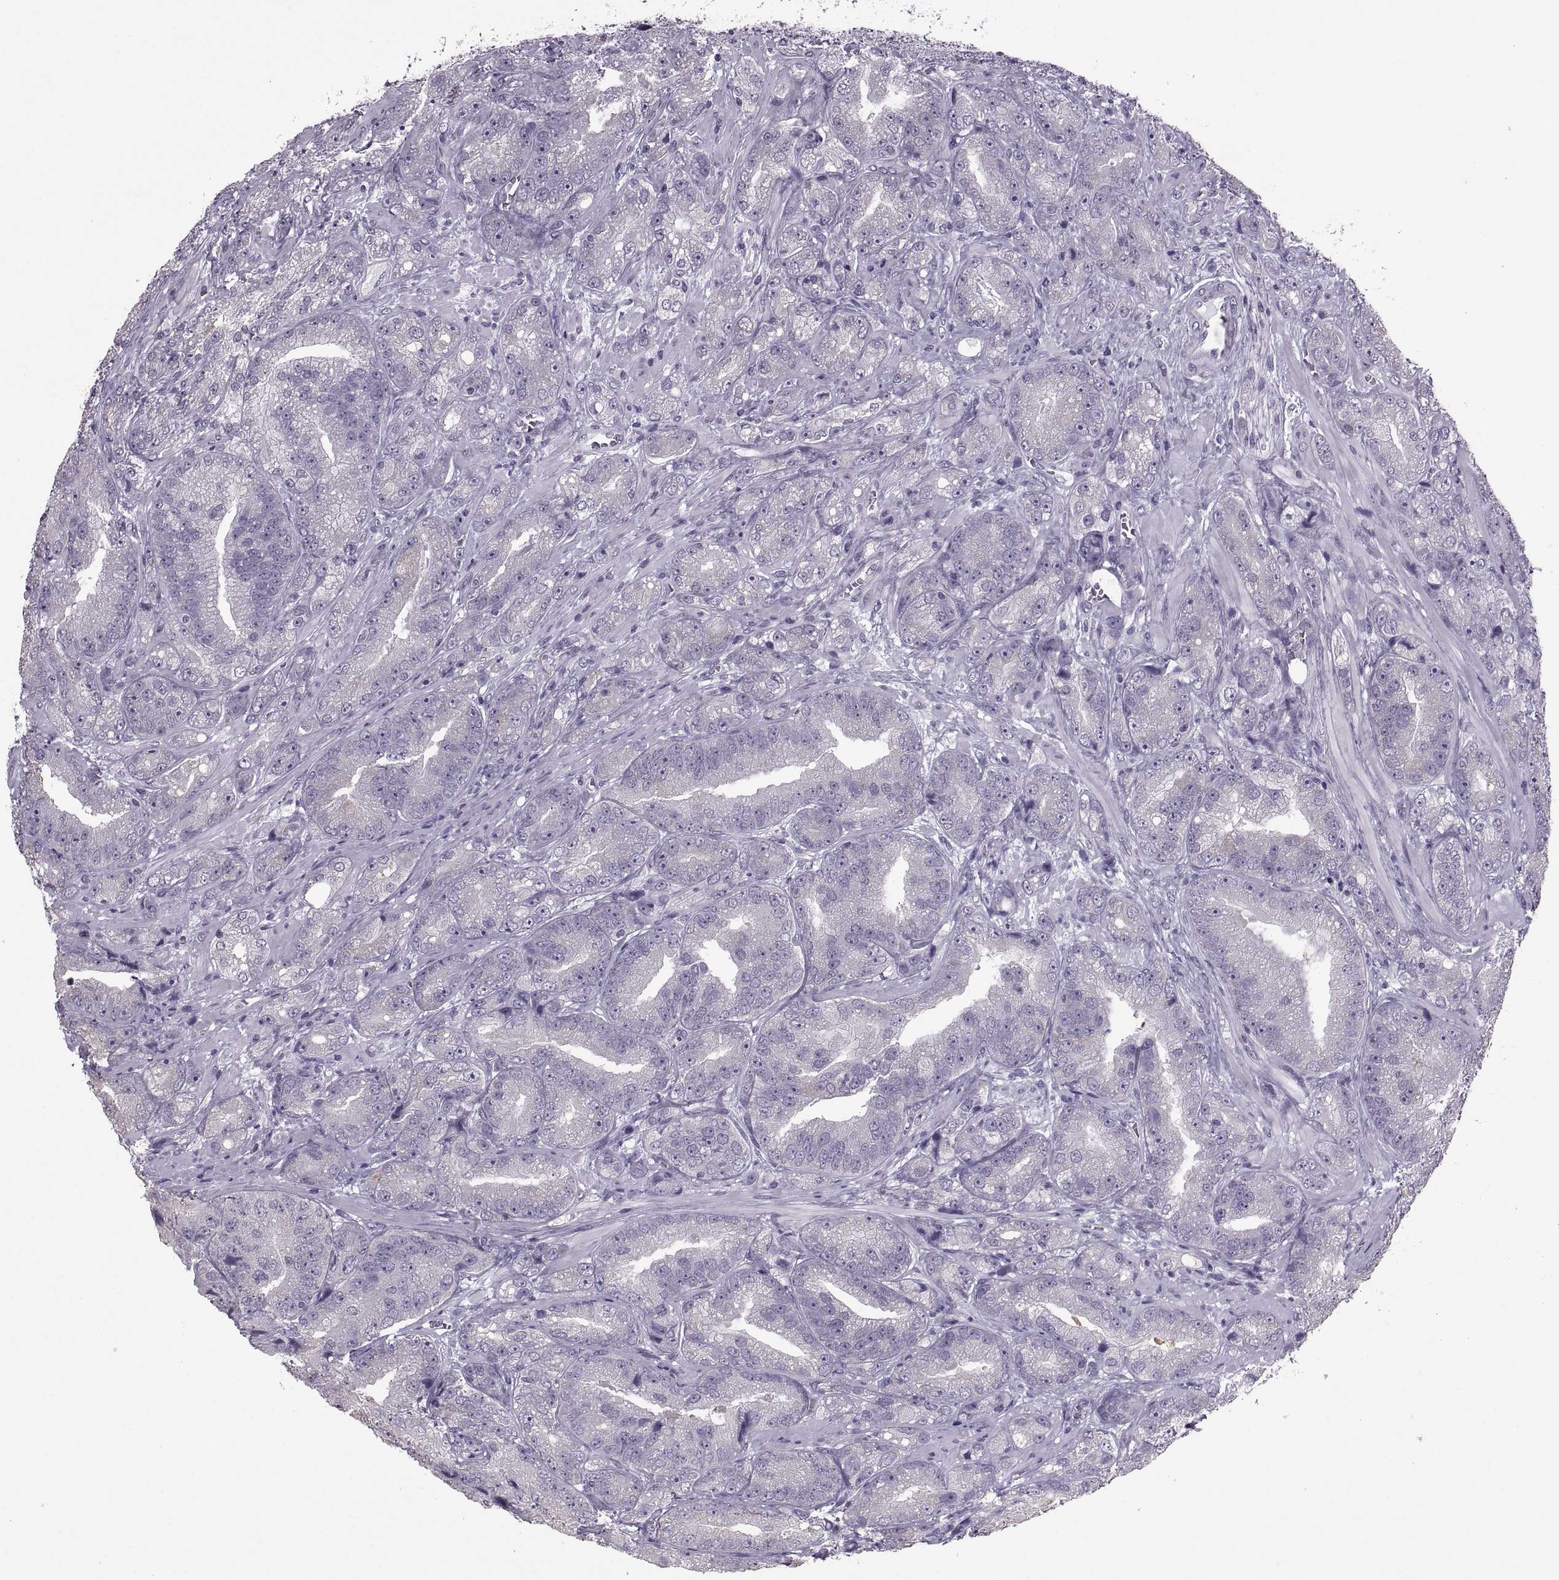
{"staining": {"intensity": "negative", "quantity": "none", "location": "none"}, "tissue": "prostate cancer", "cell_type": "Tumor cells", "image_type": "cancer", "snomed": [{"axis": "morphology", "description": "Adenocarcinoma, NOS"}, {"axis": "topography", "description": "Prostate"}], "caption": "Micrograph shows no significant protein expression in tumor cells of adenocarcinoma (prostate).", "gene": "PABPC1", "patient": {"sex": "male", "age": 63}}